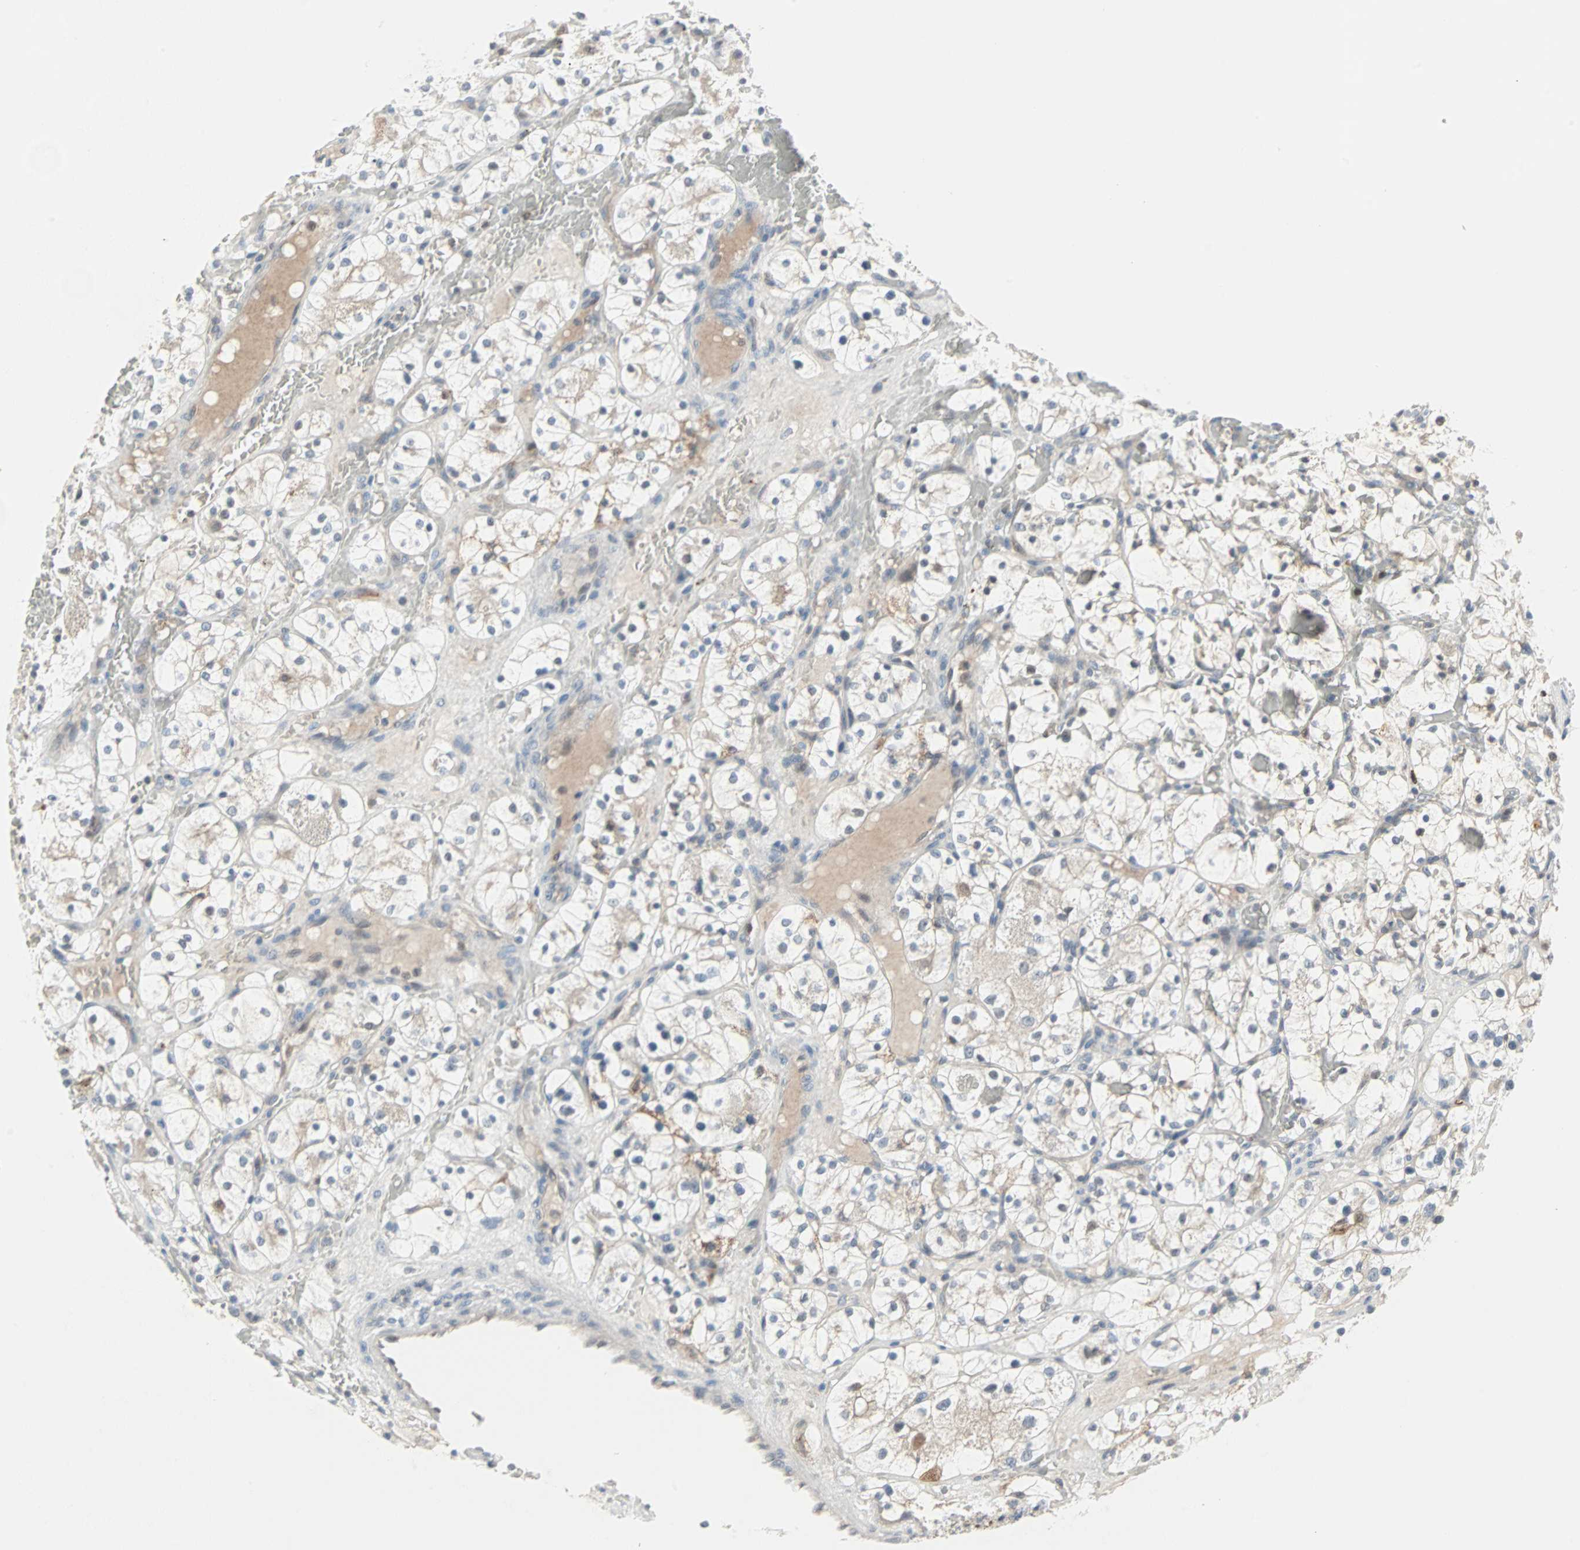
{"staining": {"intensity": "weak", "quantity": "<25%", "location": "cytoplasmic/membranous"}, "tissue": "renal cancer", "cell_type": "Tumor cells", "image_type": "cancer", "snomed": [{"axis": "morphology", "description": "Adenocarcinoma, NOS"}, {"axis": "topography", "description": "Kidney"}], "caption": "Immunohistochemical staining of human renal adenocarcinoma demonstrates no significant positivity in tumor cells.", "gene": "CASP3", "patient": {"sex": "female", "age": 60}}